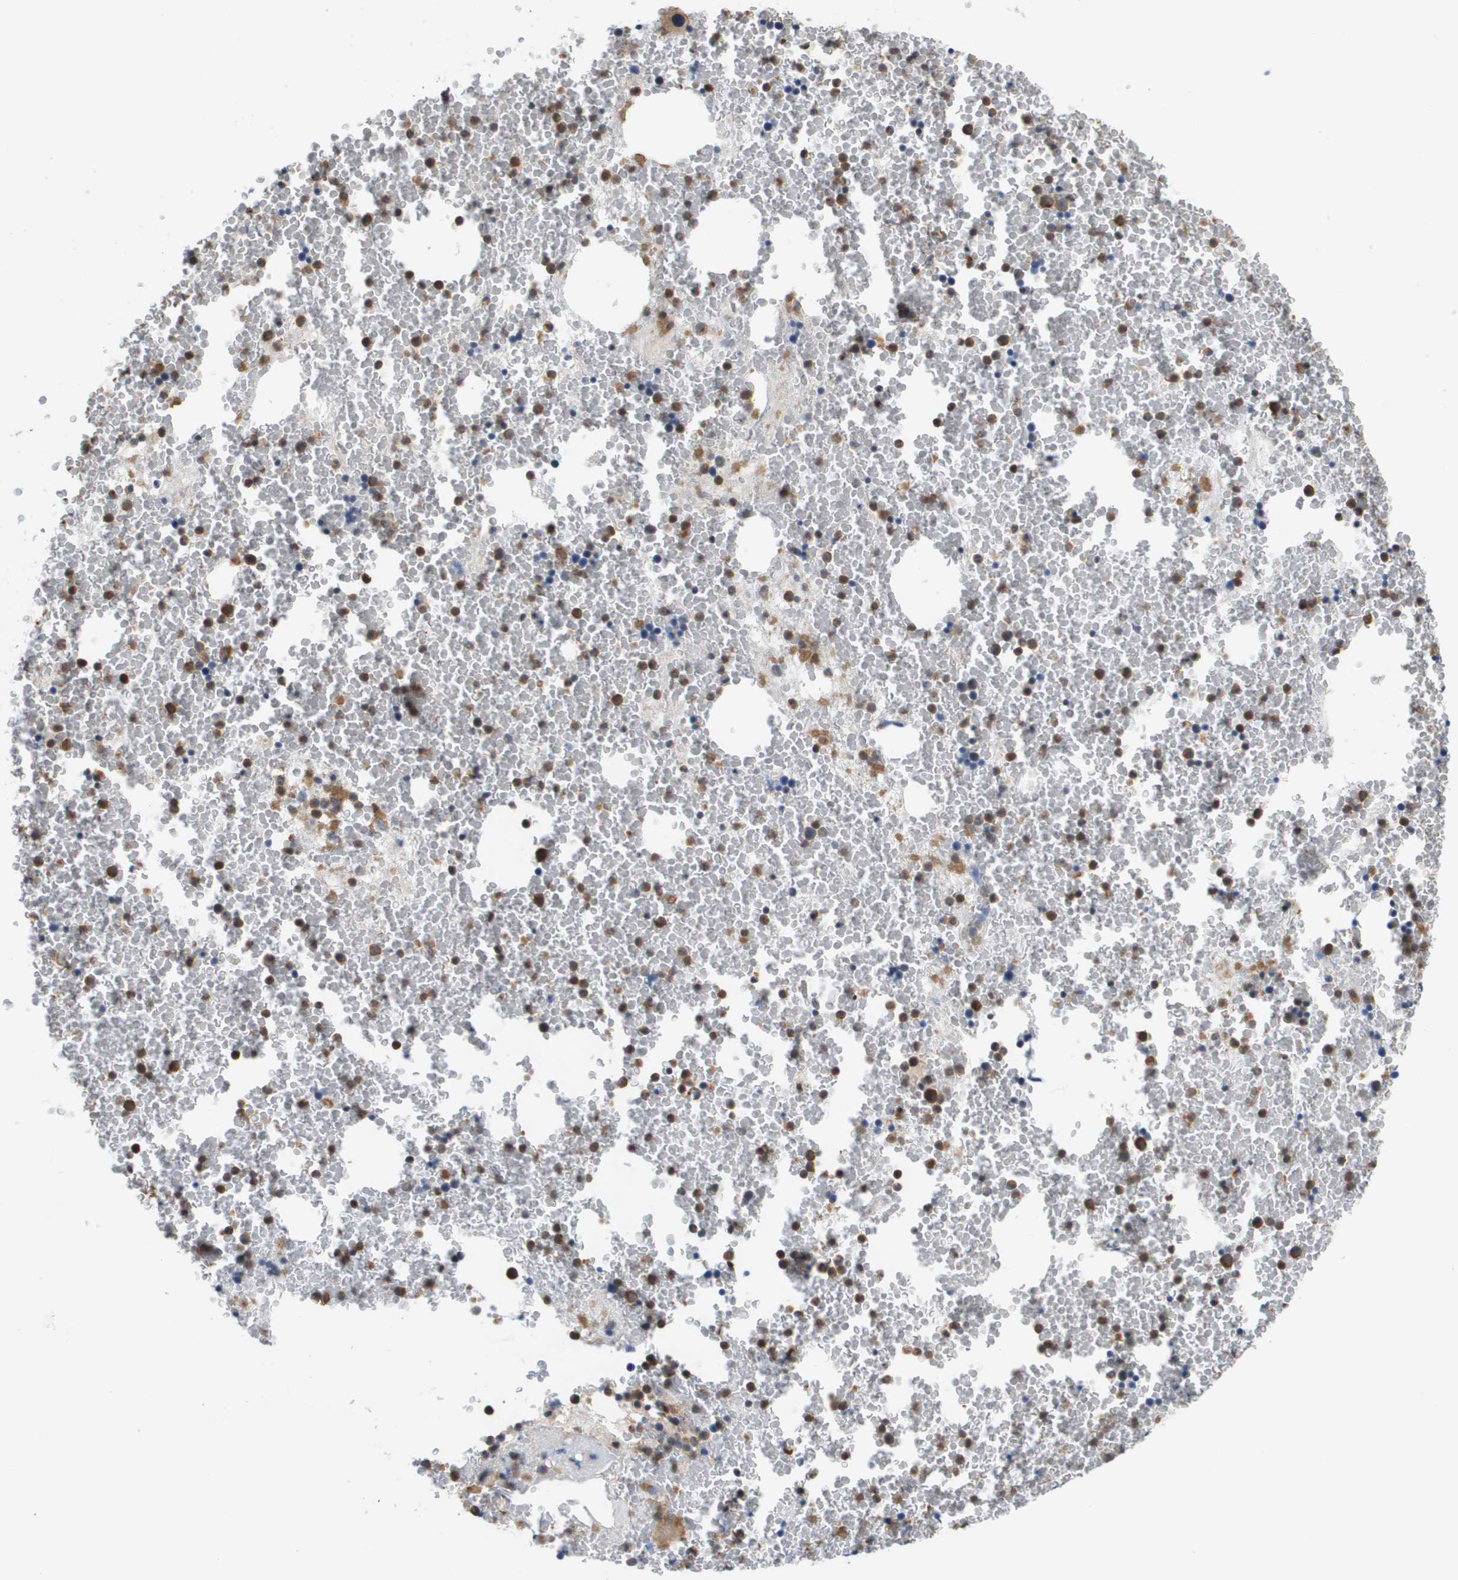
{"staining": {"intensity": "moderate", "quantity": "25%-75%", "location": "cytoplasmic/membranous"}, "tissue": "bone marrow", "cell_type": "Hematopoietic cells", "image_type": "normal", "snomed": [{"axis": "morphology", "description": "Normal tissue, NOS"}, {"axis": "morphology", "description": "Inflammation, NOS"}, {"axis": "topography", "description": "Bone marrow"}], "caption": "Brown immunohistochemical staining in normal human bone marrow reveals moderate cytoplasmic/membranous expression in approximately 25%-75% of hematopoietic cells. (Brightfield microscopy of DAB IHC at high magnification).", "gene": "RNF112", "patient": {"sex": "male", "age": 63}}